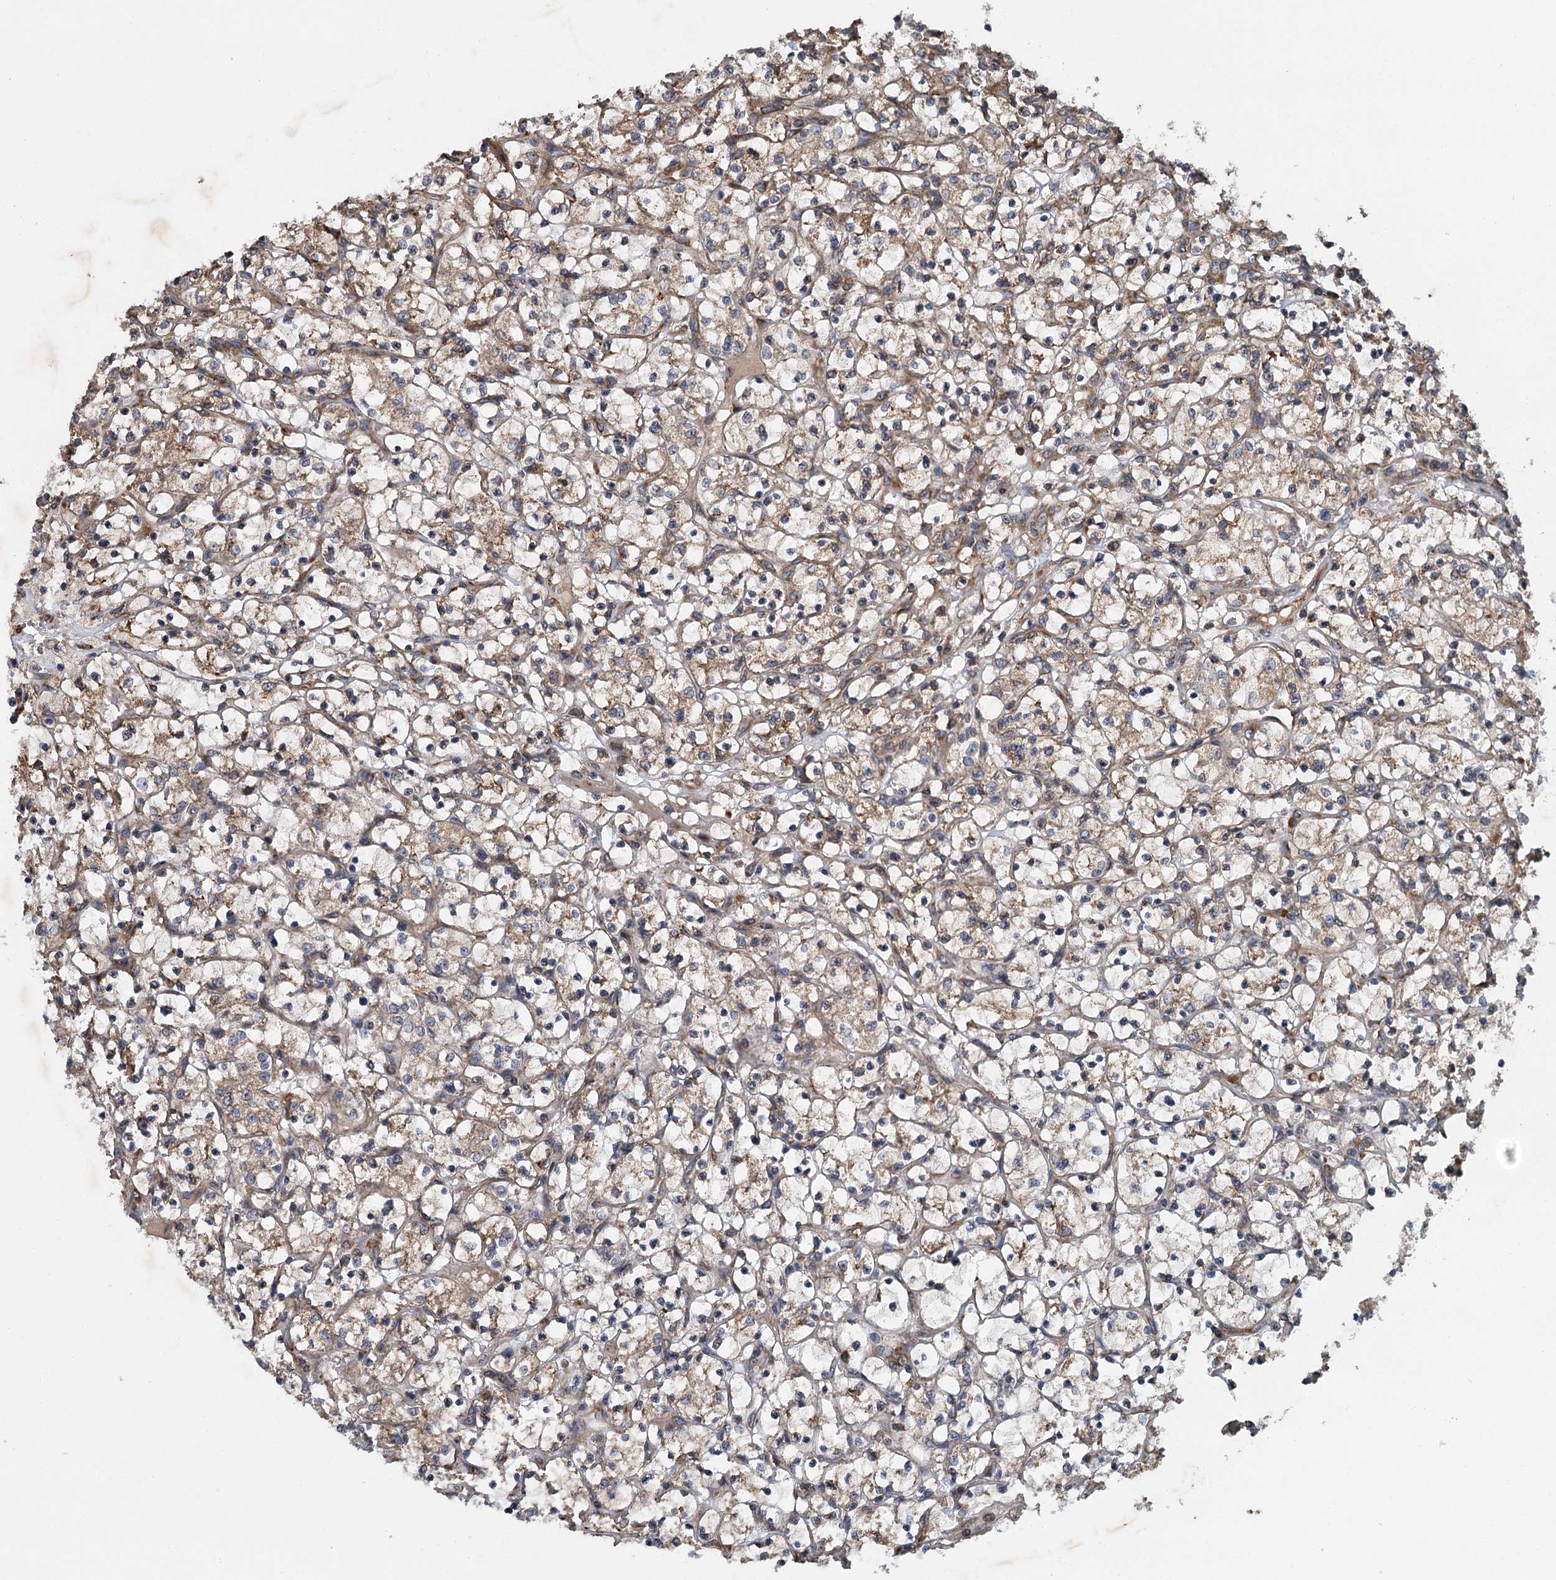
{"staining": {"intensity": "moderate", "quantity": "25%-75%", "location": "cytoplasmic/membranous"}, "tissue": "renal cancer", "cell_type": "Tumor cells", "image_type": "cancer", "snomed": [{"axis": "morphology", "description": "Adenocarcinoma, NOS"}, {"axis": "topography", "description": "Kidney"}], "caption": "Approximately 25%-75% of tumor cells in renal cancer reveal moderate cytoplasmic/membranous protein staining as visualized by brown immunohistochemical staining.", "gene": "LINS1", "patient": {"sex": "female", "age": 69}}